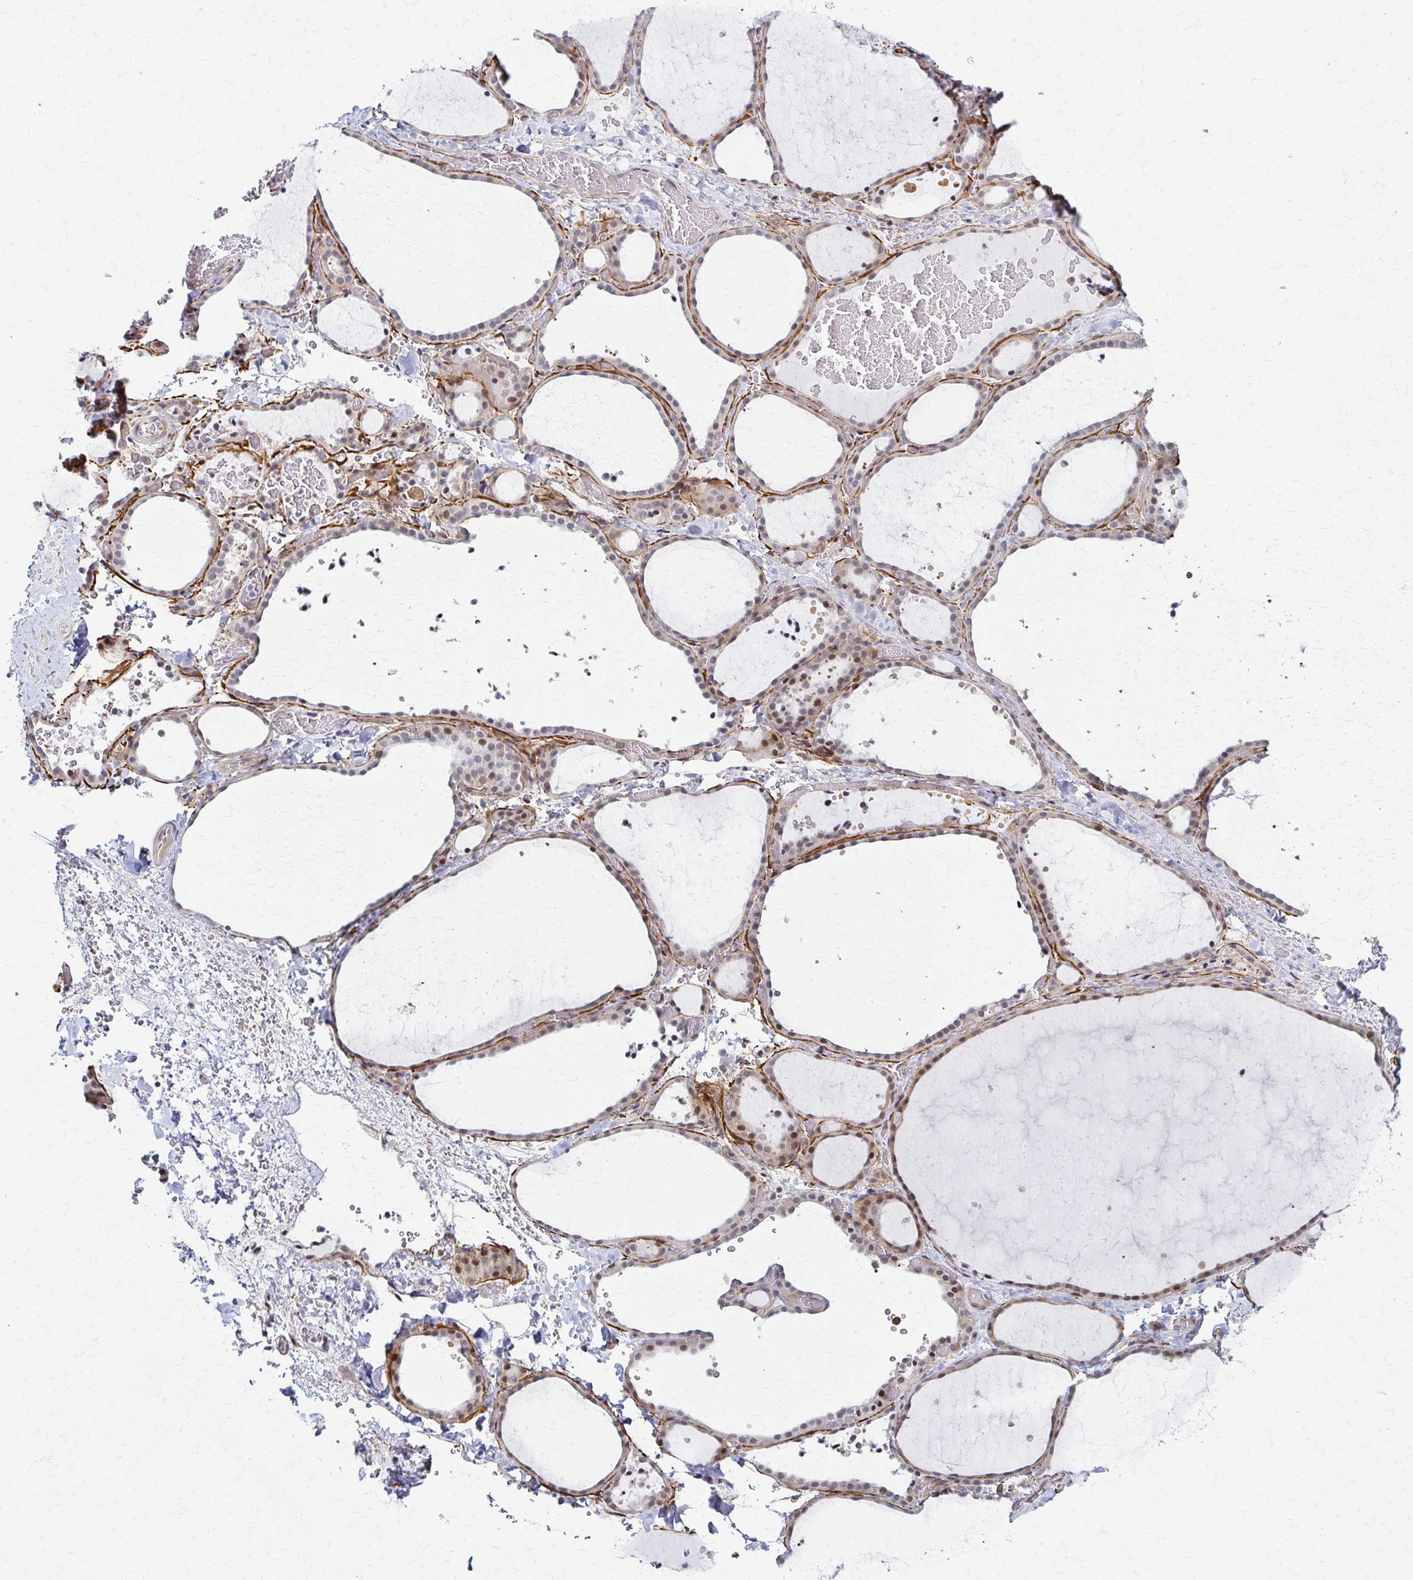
{"staining": {"intensity": "moderate", "quantity": "25%-75%", "location": "nuclear"}, "tissue": "thyroid gland", "cell_type": "Glandular cells", "image_type": "normal", "snomed": [{"axis": "morphology", "description": "Normal tissue, NOS"}, {"axis": "topography", "description": "Thyroid gland"}], "caption": "Immunohistochemistry of unremarkable thyroid gland shows medium levels of moderate nuclear positivity in approximately 25%-75% of glandular cells. The staining is performed using DAB brown chromogen to label protein expression. The nuclei are counter-stained blue using hematoxylin.", "gene": "PSMD7", "patient": {"sex": "female", "age": 36}}